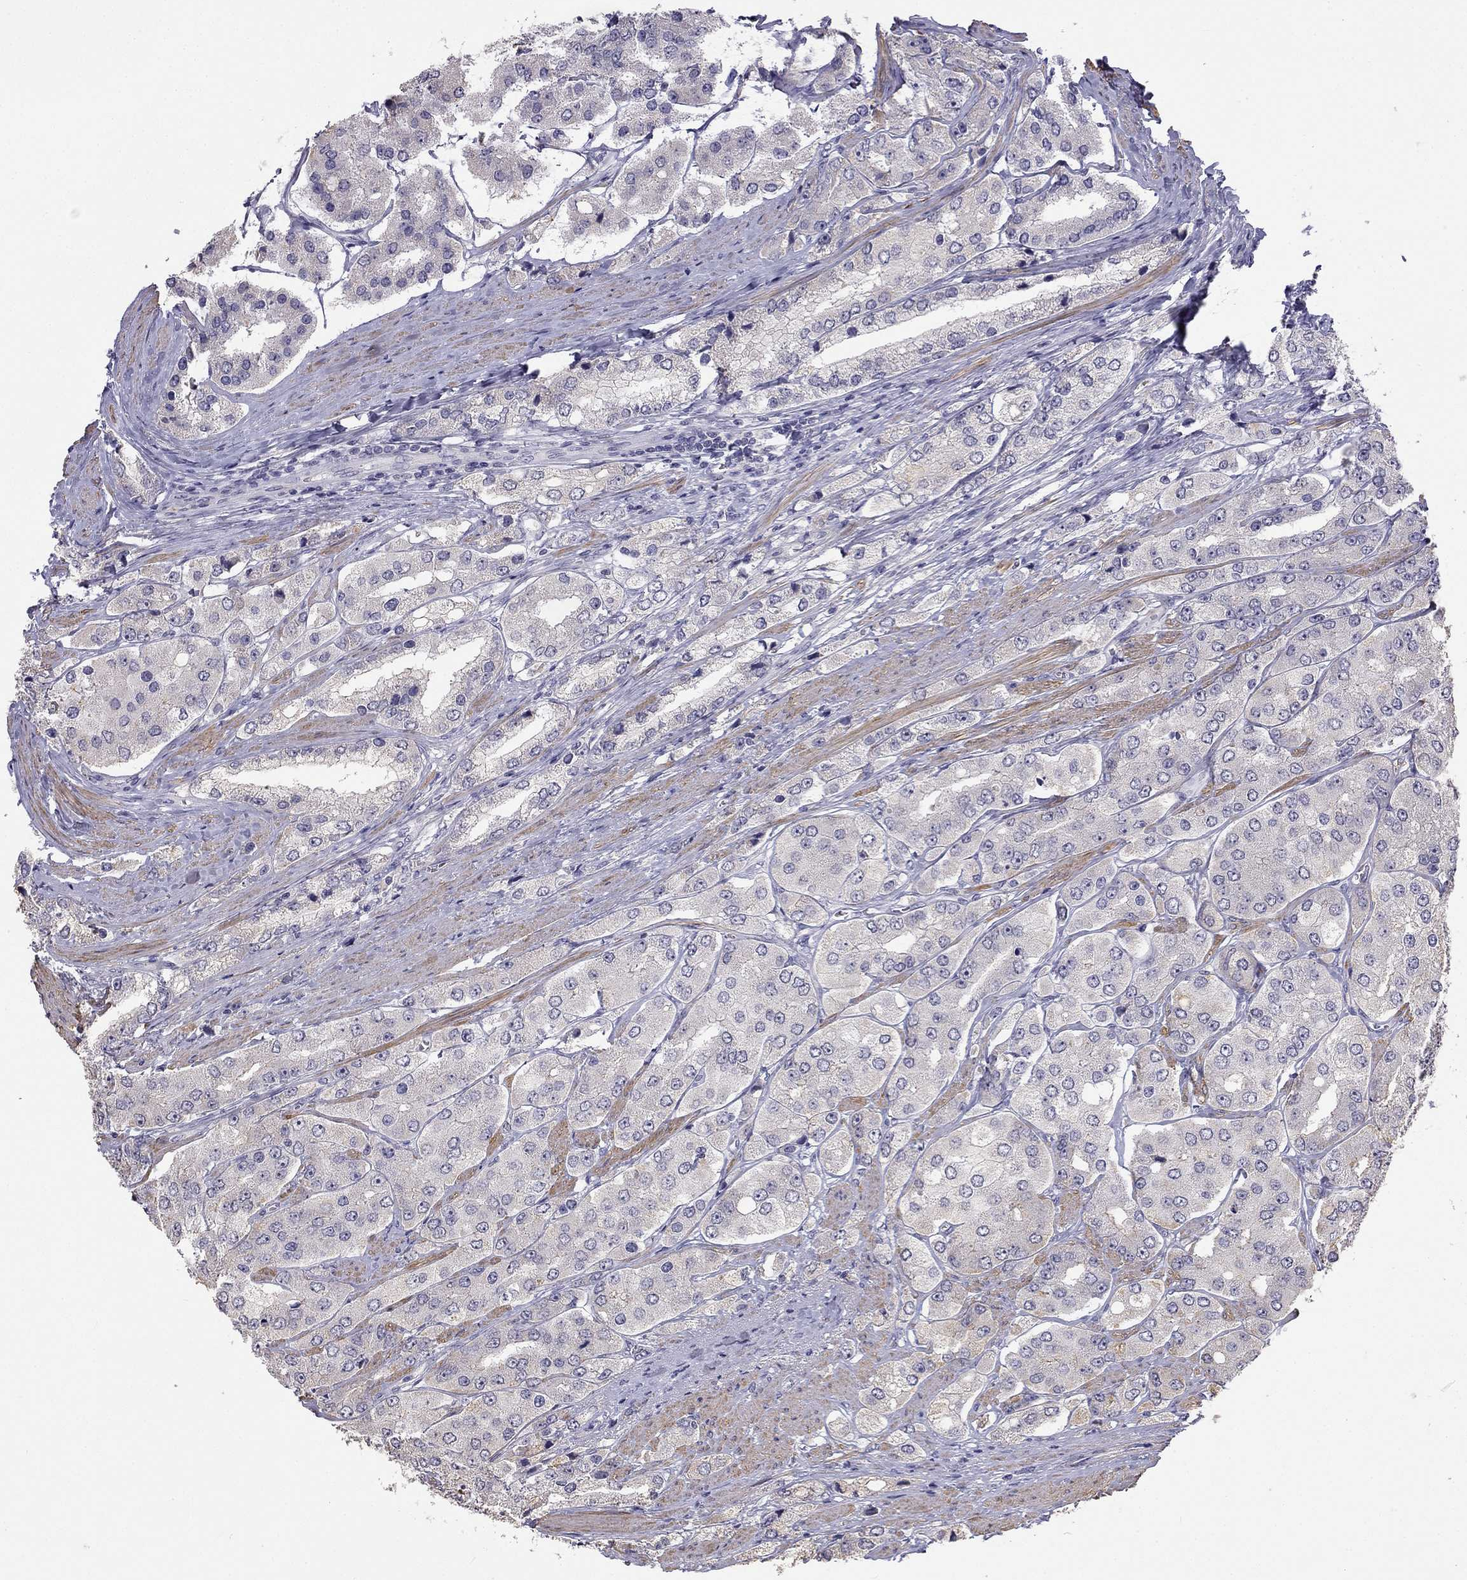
{"staining": {"intensity": "negative", "quantity": "none", "location": "none"}, "tissue": "prostate cancer", "cell_type": "Tumor cells", "image_type": "cancer", "snomed": [{"axis": "morphology", "description": "Adenocarcinoma, Low grade"}, {"axis": "topography", "description": "Prostate"}], "caption": "DAB (3,3'-diaminobenzidine) immunohistochemical staining of human low-grade adenocarcinoma (prostate) shows no significant expression in tumor cells.", "gene": "C16orf89", "patient": {"sex": "male", "age": 69}}